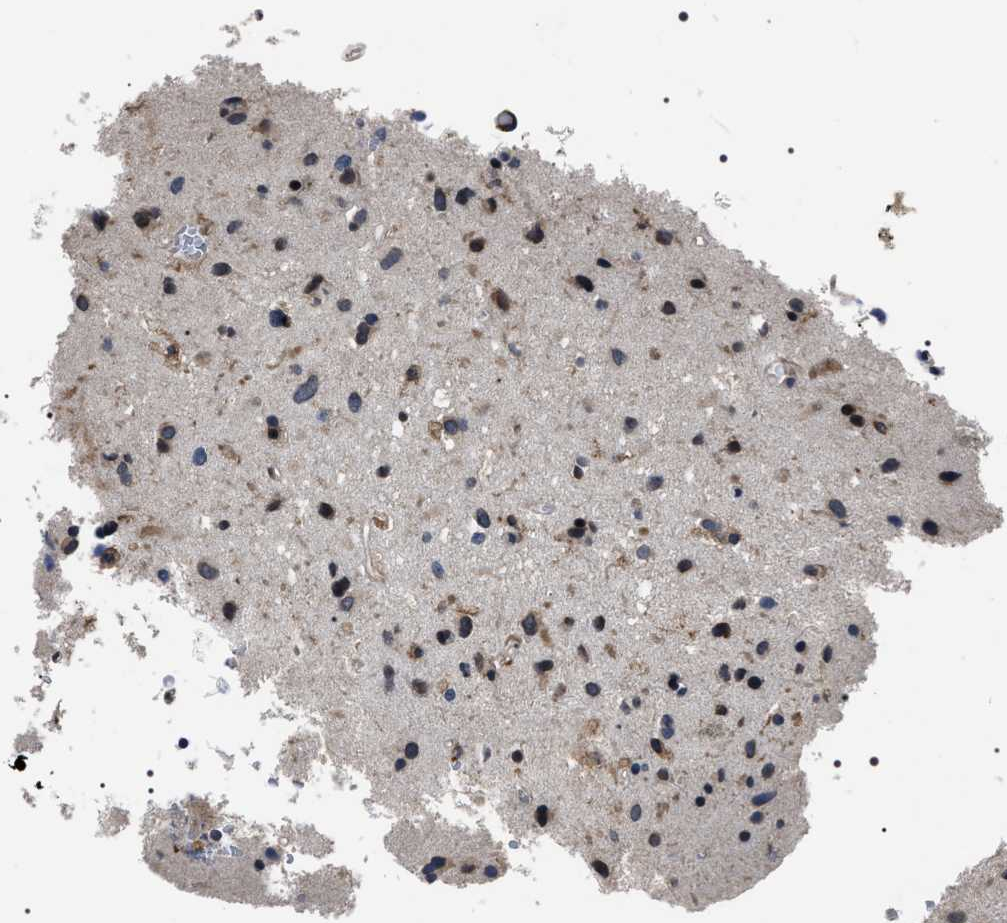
{"staining": {"intensity": "weak", "quantity": "<25%", "location": "cytoplasmic/membranous,nuclear"}, "tissue": "glioma", "cell_type": "Tumor cells", "image_type": "cancer", "snomed": [{"axis": "morphology", "description": "Glioma, malignant, Low grade"}, {"axis": "topography", "description": "Brain"}], "caption": "Glioma stained for a protein using IHC exhibits no expression tumor cells.", "gene": "SIPA1", "patient": {"sex": "male", "age": 77}}